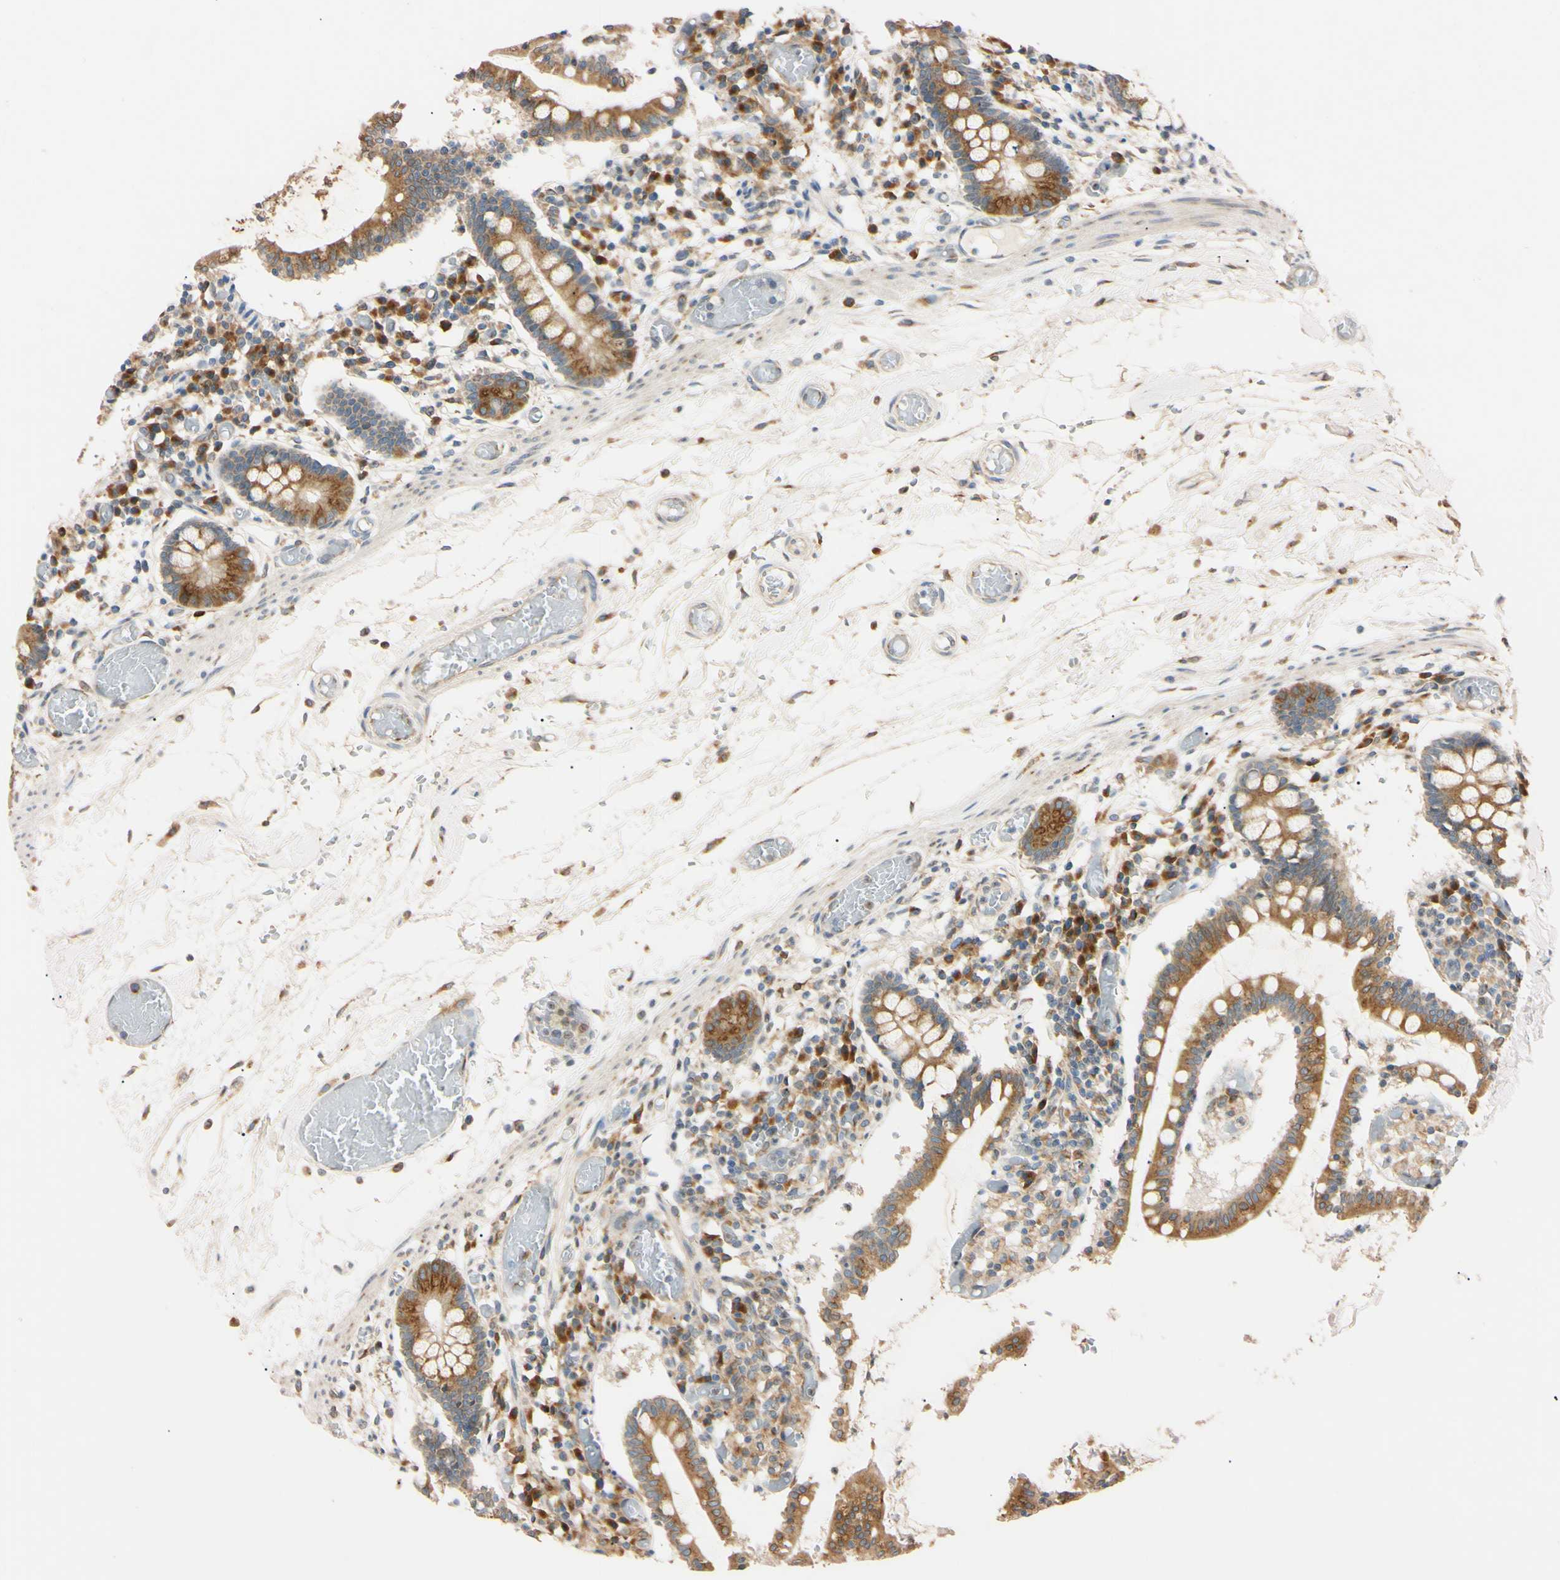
{"staining": {"intensity": "moderate", "quantity": ">75%", "location": "cytoplasmic/membranous"}, "tissue": "small intestine", "cell_type": "Glandular cells", "image_type": "normal", "snomed": [{"axis": "morphology", "description": "Normal tissue, NOS"}, {"axis": "topography", "description": "Small intestine"}], "caption": "Human small intestine stained with a brown dye shows moderate cytoplasmic/membranous positive positivity in about >75% of glandular cells.", "gene": "IER3IP1", "patient": {"sex": "female", "age": 61}}